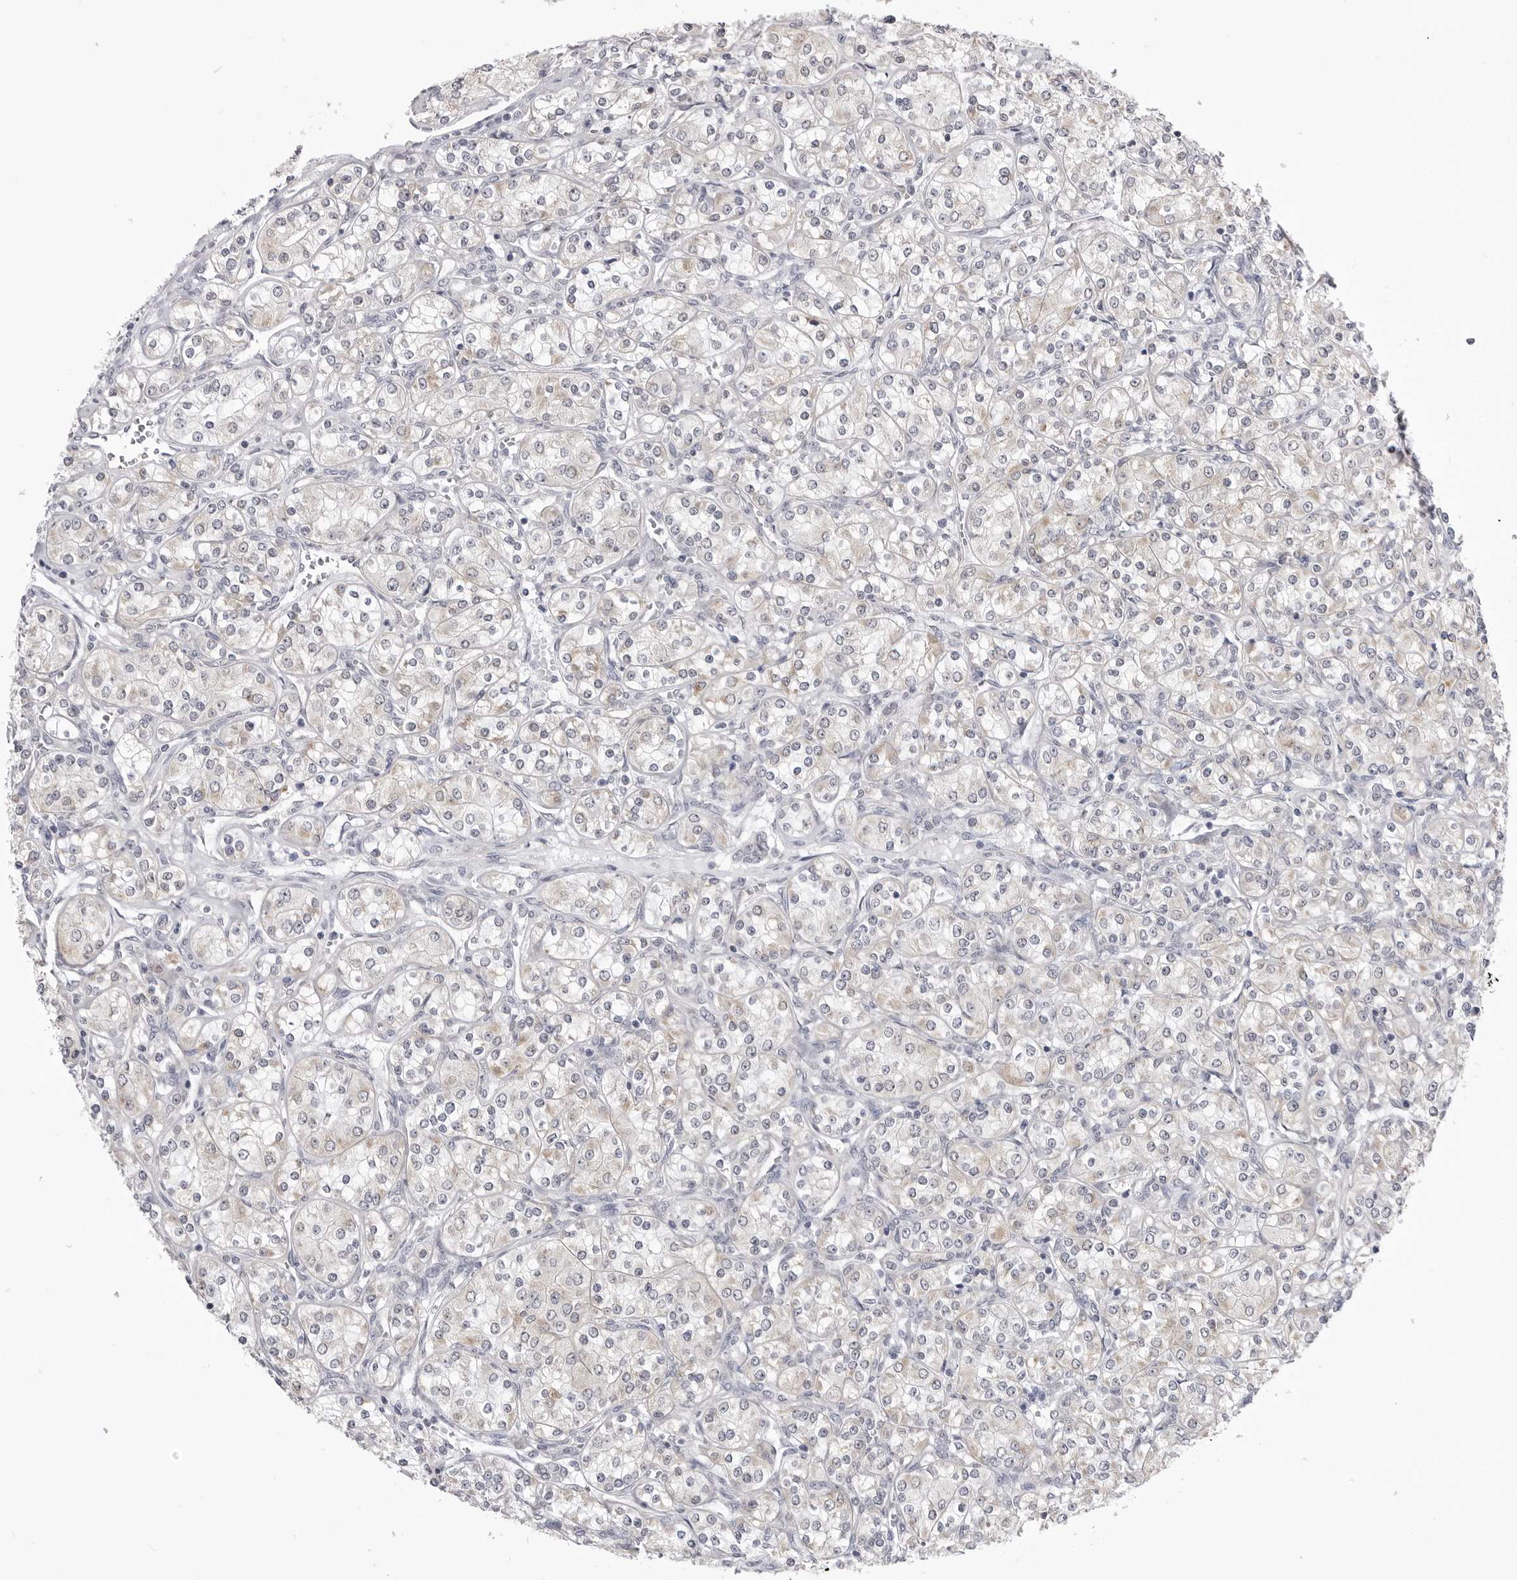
{"staining": {"intensity": "negative", "quantity": "none", "location": "none"}, "tissue": "renal cancer", "cell_type": "Tumor cells", "image_type": "cancer", "snomed": [{"axis": "morphology", "description": "Adenocarcinoma, NOS"}, {"axis": "topography", "description": "Kidney"}], "caption": "This is an immunohistochemistry histopathology image of human adenocarcinoma (renal). There is no expression in tumor cells.", "gene": "FH", "patient": {"sex": "male", "age": 77}}